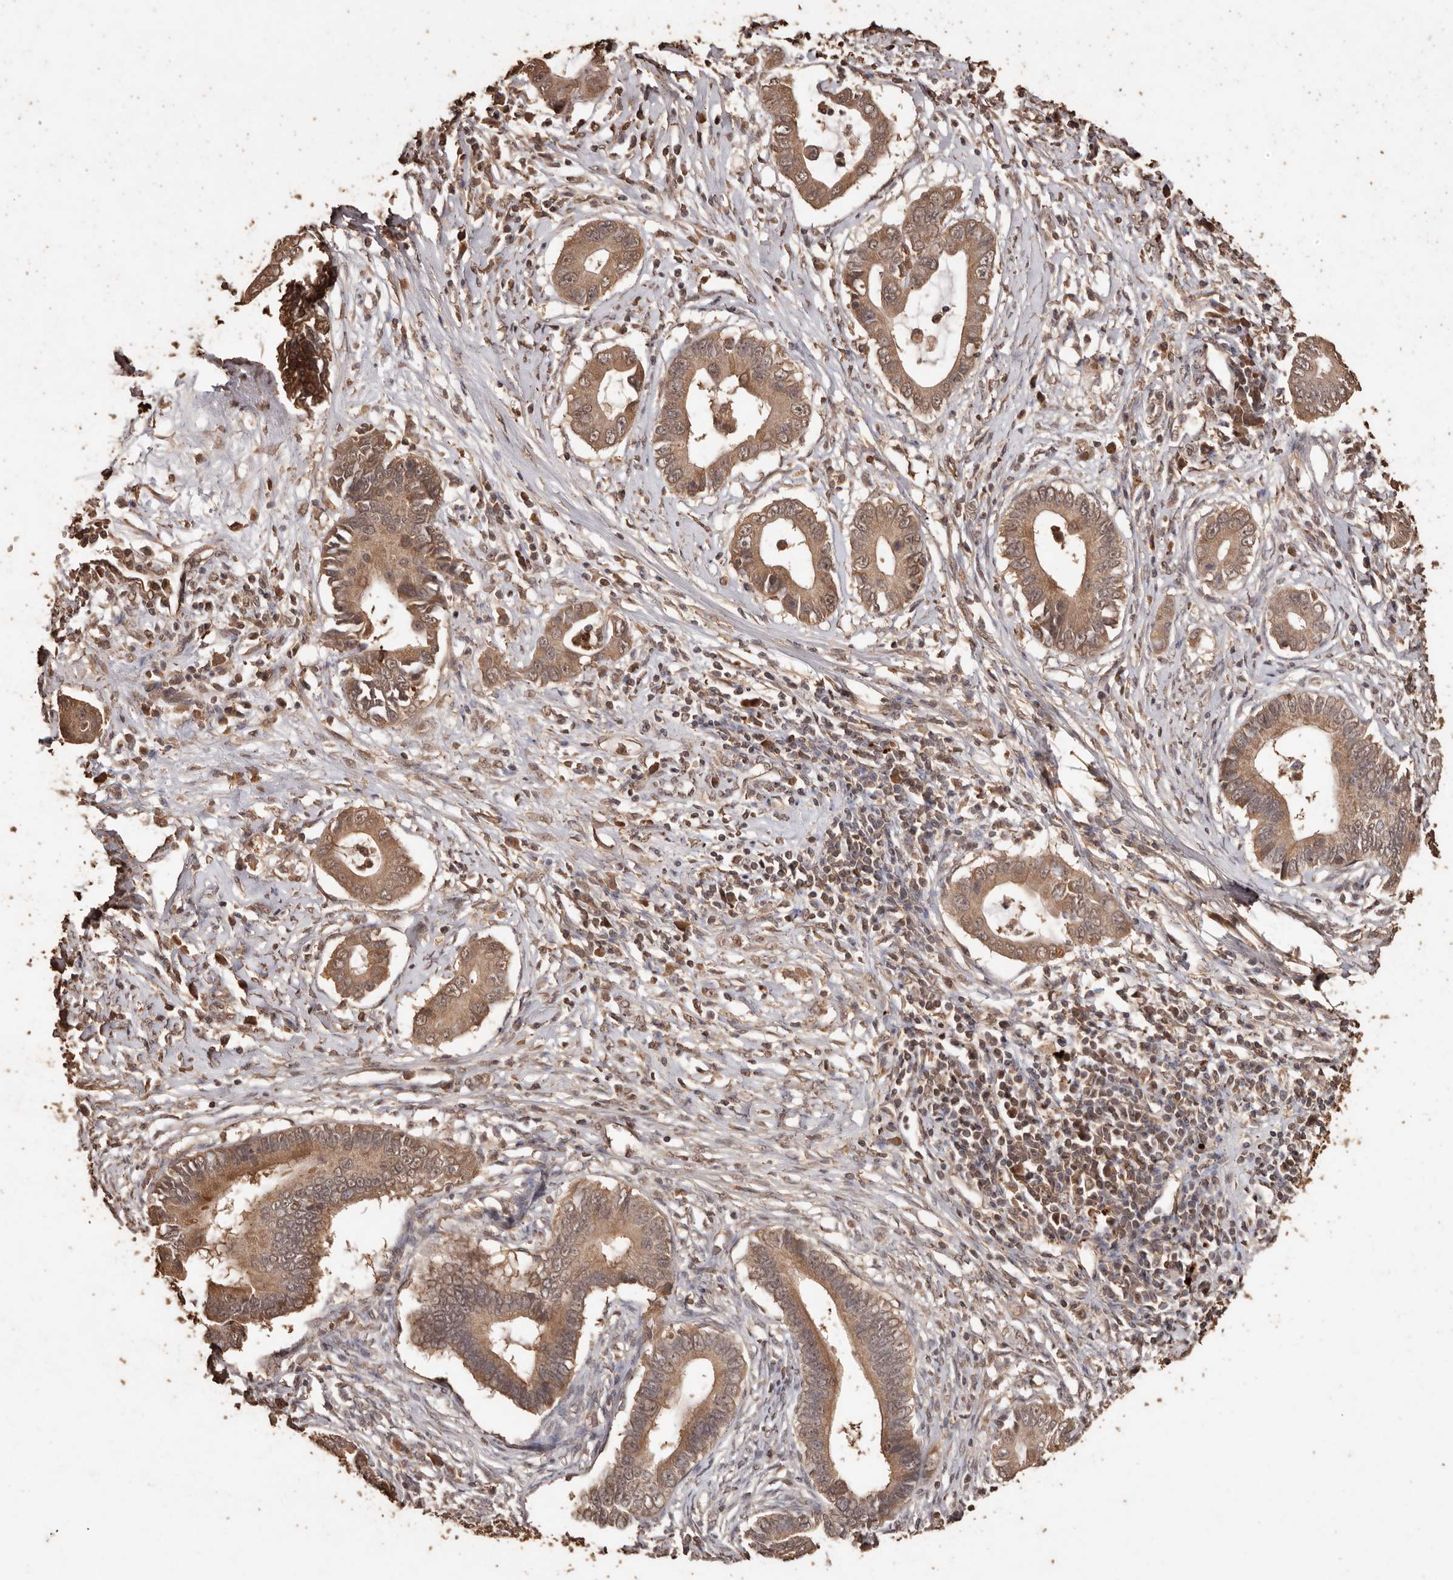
{"staining": {"intensity": "moderate", "quantity": ">75%", "location": "cytoplasmic/membranous"}, "tissue": "cervical cancer", "cell_type": "Tumor cells", "image_type": "cancer", "snomed": [{"axis": "morphology", "description": "Adenocarcinoma, NOS"}, {"axis": "topography", "description": "Cervix"}], "caption": "A high-resolution photomicrograph shows immunohistochemistry (IHC) staining of cervical adenocarcinoma, which shows moderate cytoplasmic/membranous positivity in approximately >75% of tumor cells. (DAB IHC, brown staining for protein, blue staining for nuclei).", "gene": "PKDCC", "patient": {"sex": "female", "age": 44}}